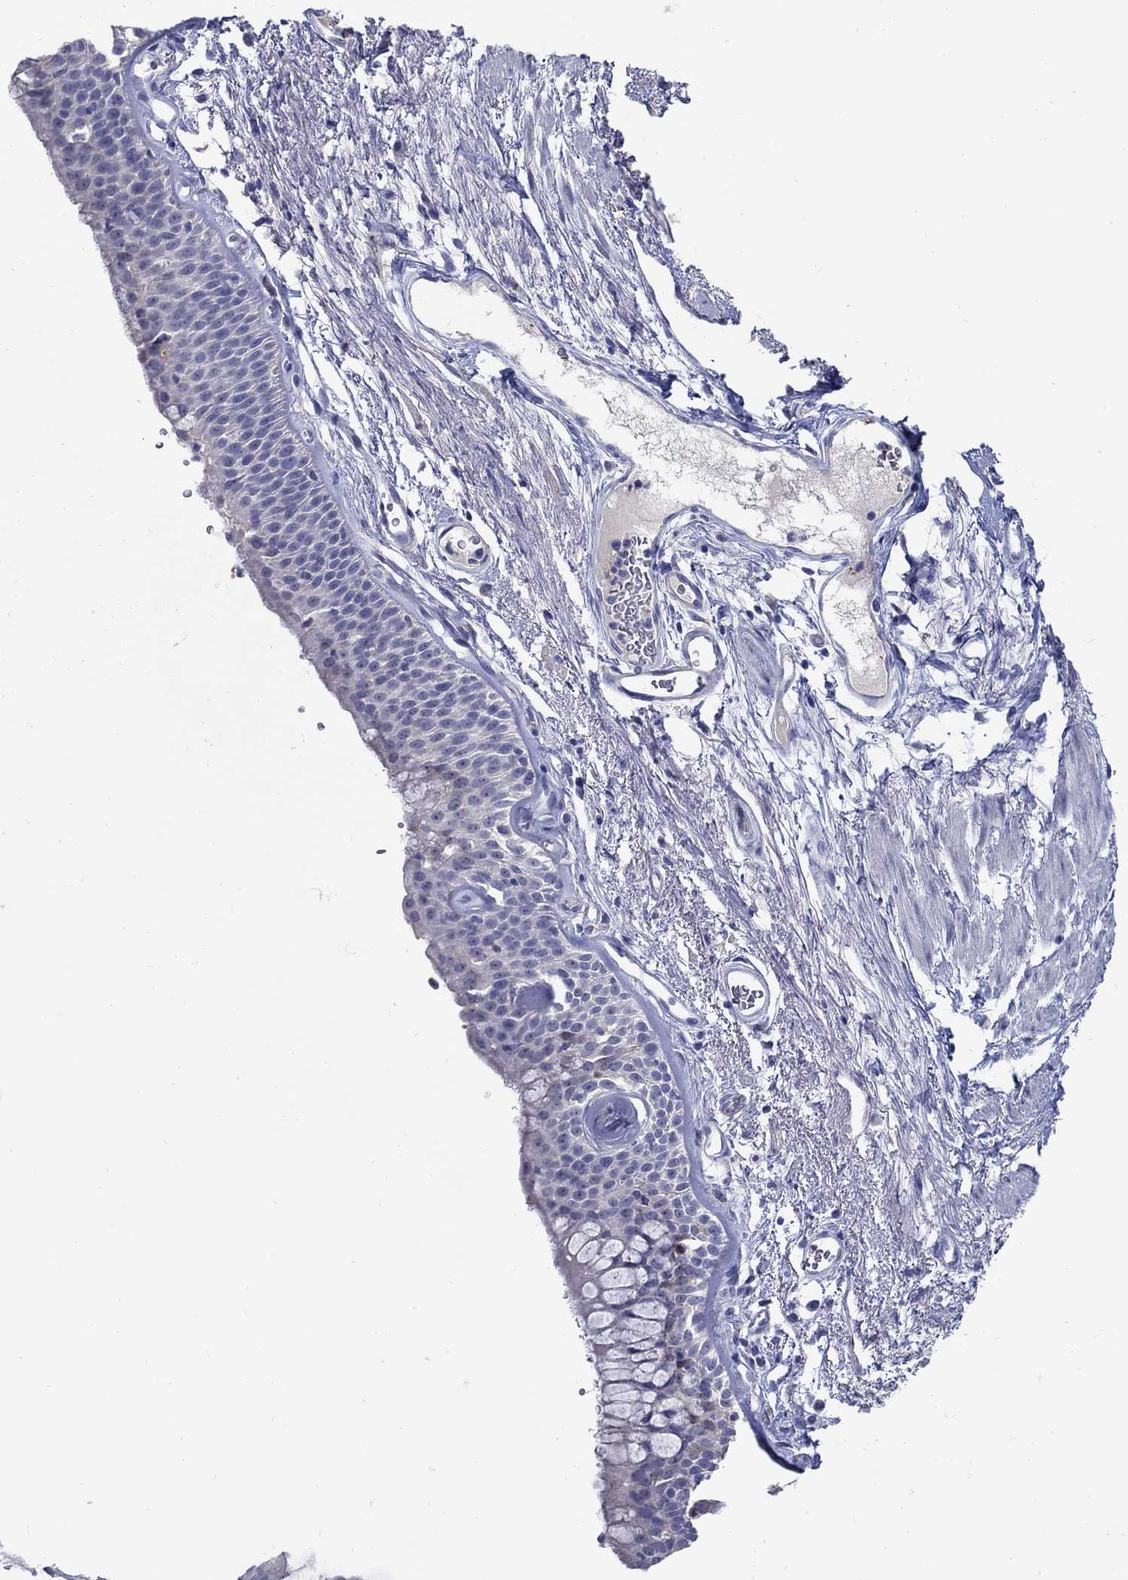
{"staining": {"intensity": "negative", "quantity": "none", "location": "none"}, "tissue": "bronchus", "cell_type": "Respiratory epithelial cells", "image_type": "normal", "snomed": [{"axis": "morphology", "description": "Normal tissue, NOS"}, {"axis": "topography", "description": "Bronchus"}, {"axis": "topography", "description": "Lung"}], "caption": "High power microscopy image of an IHC micrograph of benign bronchus, revealing no significant expression in respiratory epithelial cells. (Brightfield microscopy of DAB (3,3'-diaminobenzidine) immunohistochemistry at high magnification).", "gene": "REEP2", "patient": {"sex": "female", "age": 57}}